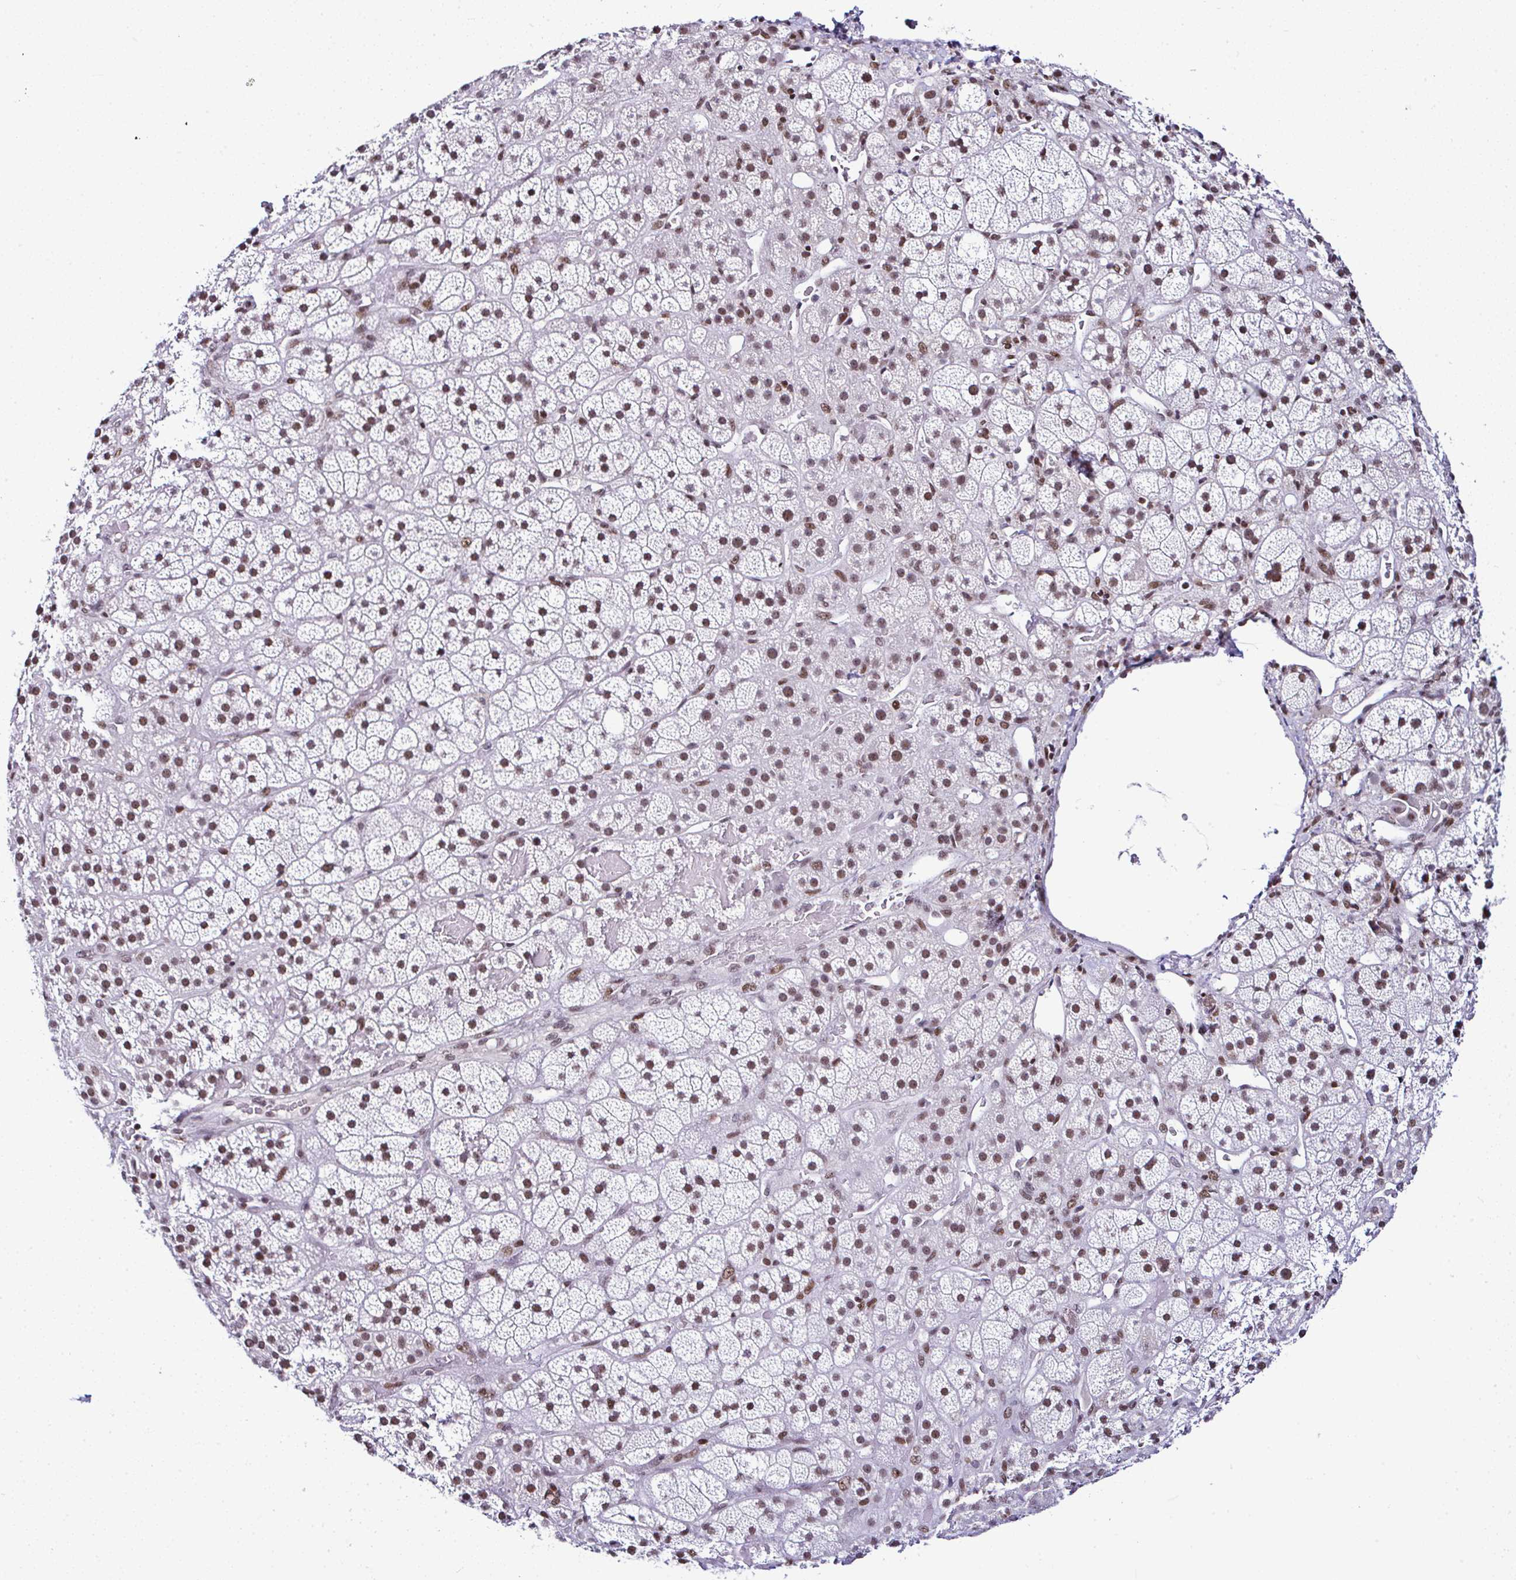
{"staining": {"intensity": "moderate", "quantity": "25%-75%", "location": "nuclear"}, "tissue": "adrenal gland", "cell_type": "Glandular cells", "image_type": "normal", "snomed": [{"axis": "morphology", "description": "Normal tissue, NOS"}, {"axis": "topography", "description": "Adrenal gland"}], "caption": "The photomicrograph shows staining of unremarkable adrenal gland, revealing moderate nuclear protein staining (brown color) within glandular cells. The staining is performed using DAB (3,3'-diaminobenzidine) brown chromogen to label protein expression. The nuclei are counter-stained blue using hematoxylin.", "gene": "DR1", "patient": {"sex": "male", "age": 57}}